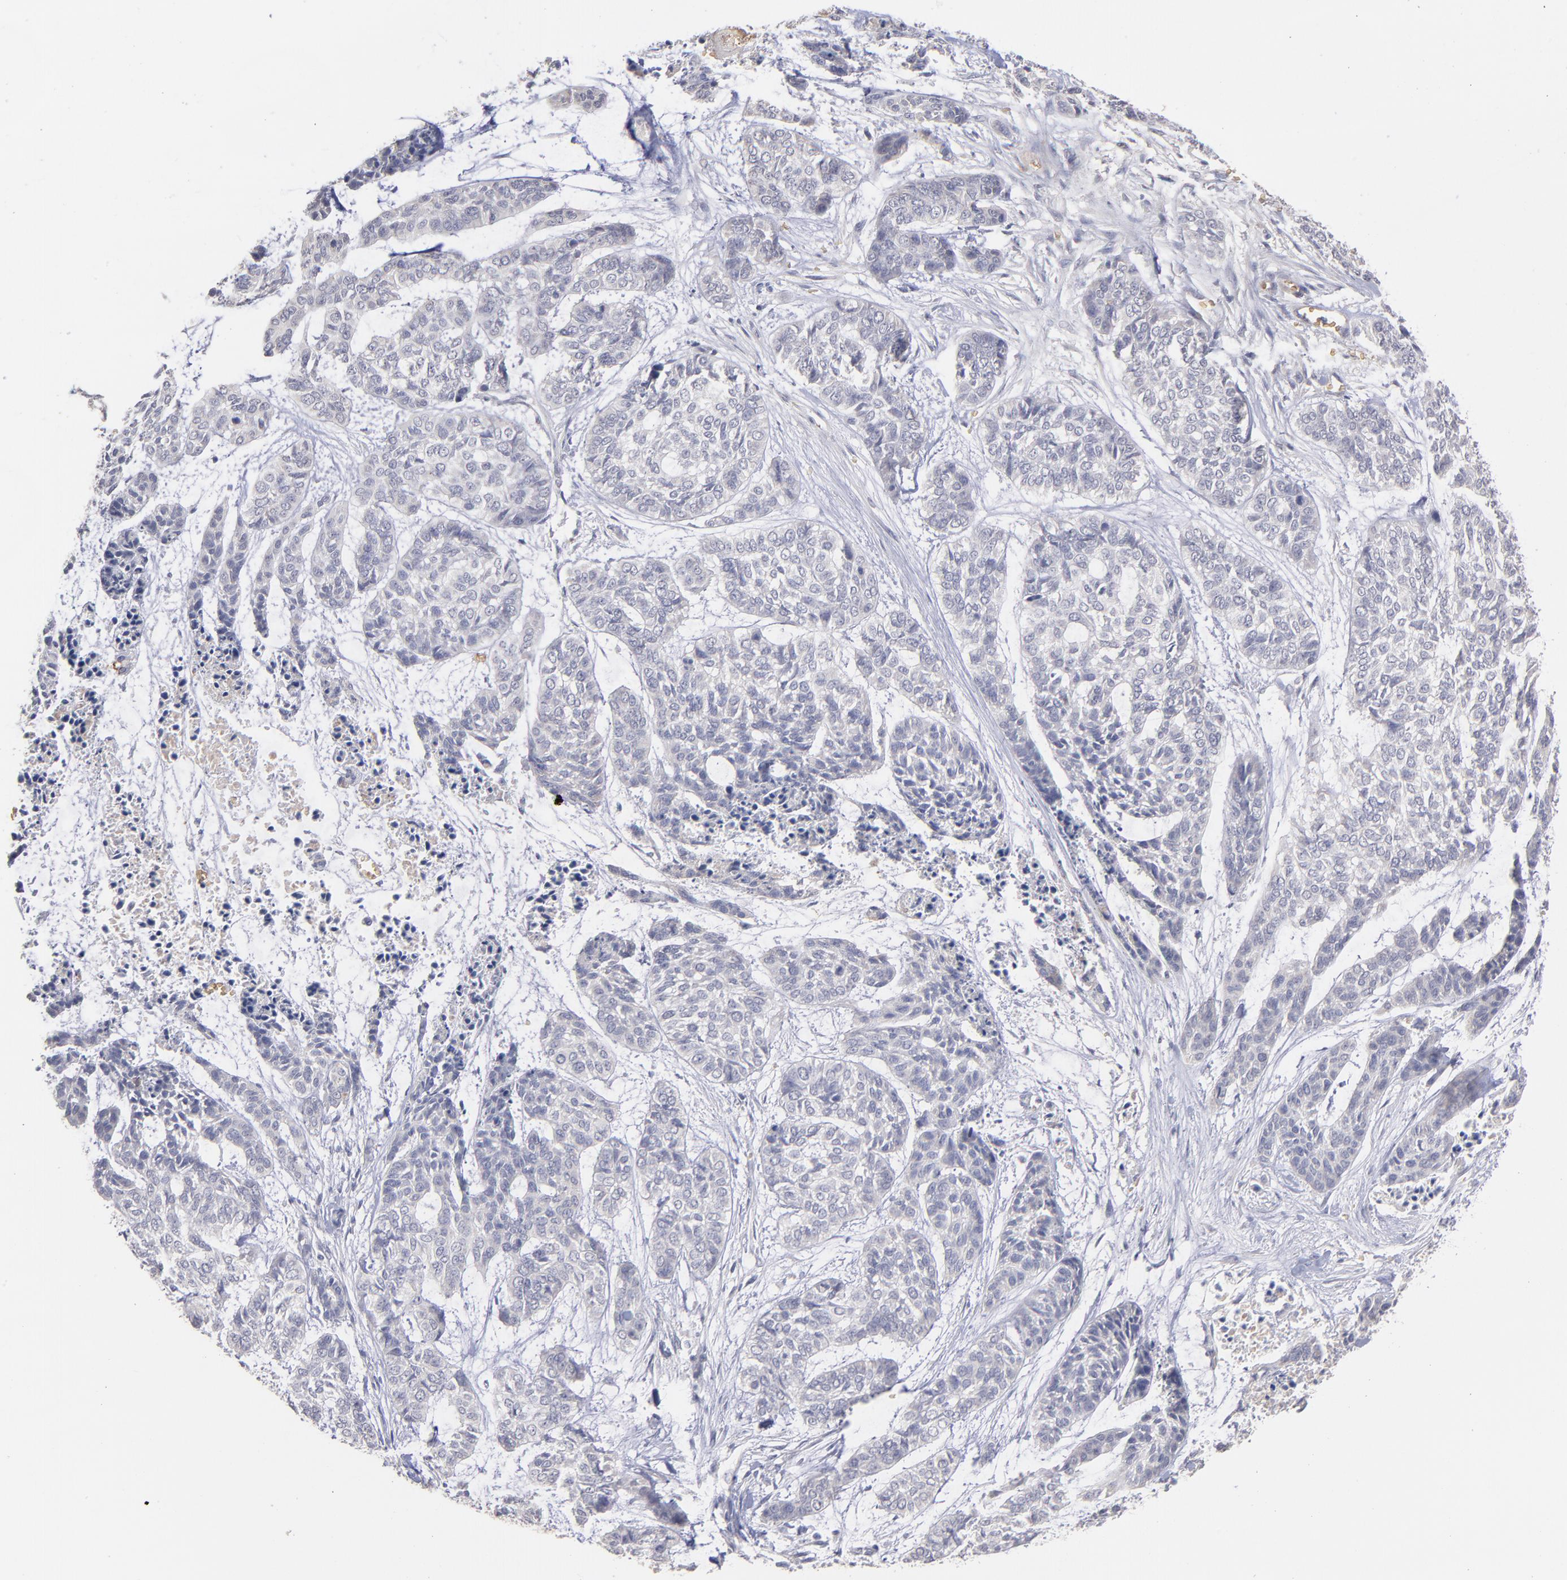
{"staining": {"intensity": "negative", "quantity": "none", "location": "none"}, "tissue": "skin cancer", "cell_type": "Tumor cells", "image_type": "cancer", "snomed": [{"axis": "morphology", "description": "Basal cell carcinoma"}, {"axis": "topography", "description": "Skin"}], "caption": "A high-resolution micrograph shows immunohistochemistry staining of basal cell carcinoma (skin), which displays no significant expression in tumor cells. (DAB (3,3'-diaminobenzidine) immunohistochemistry visualized using brightfield microscopy, high magnification).", "gene": "F13B", "patient": {"sex": "female", "age": 64}}